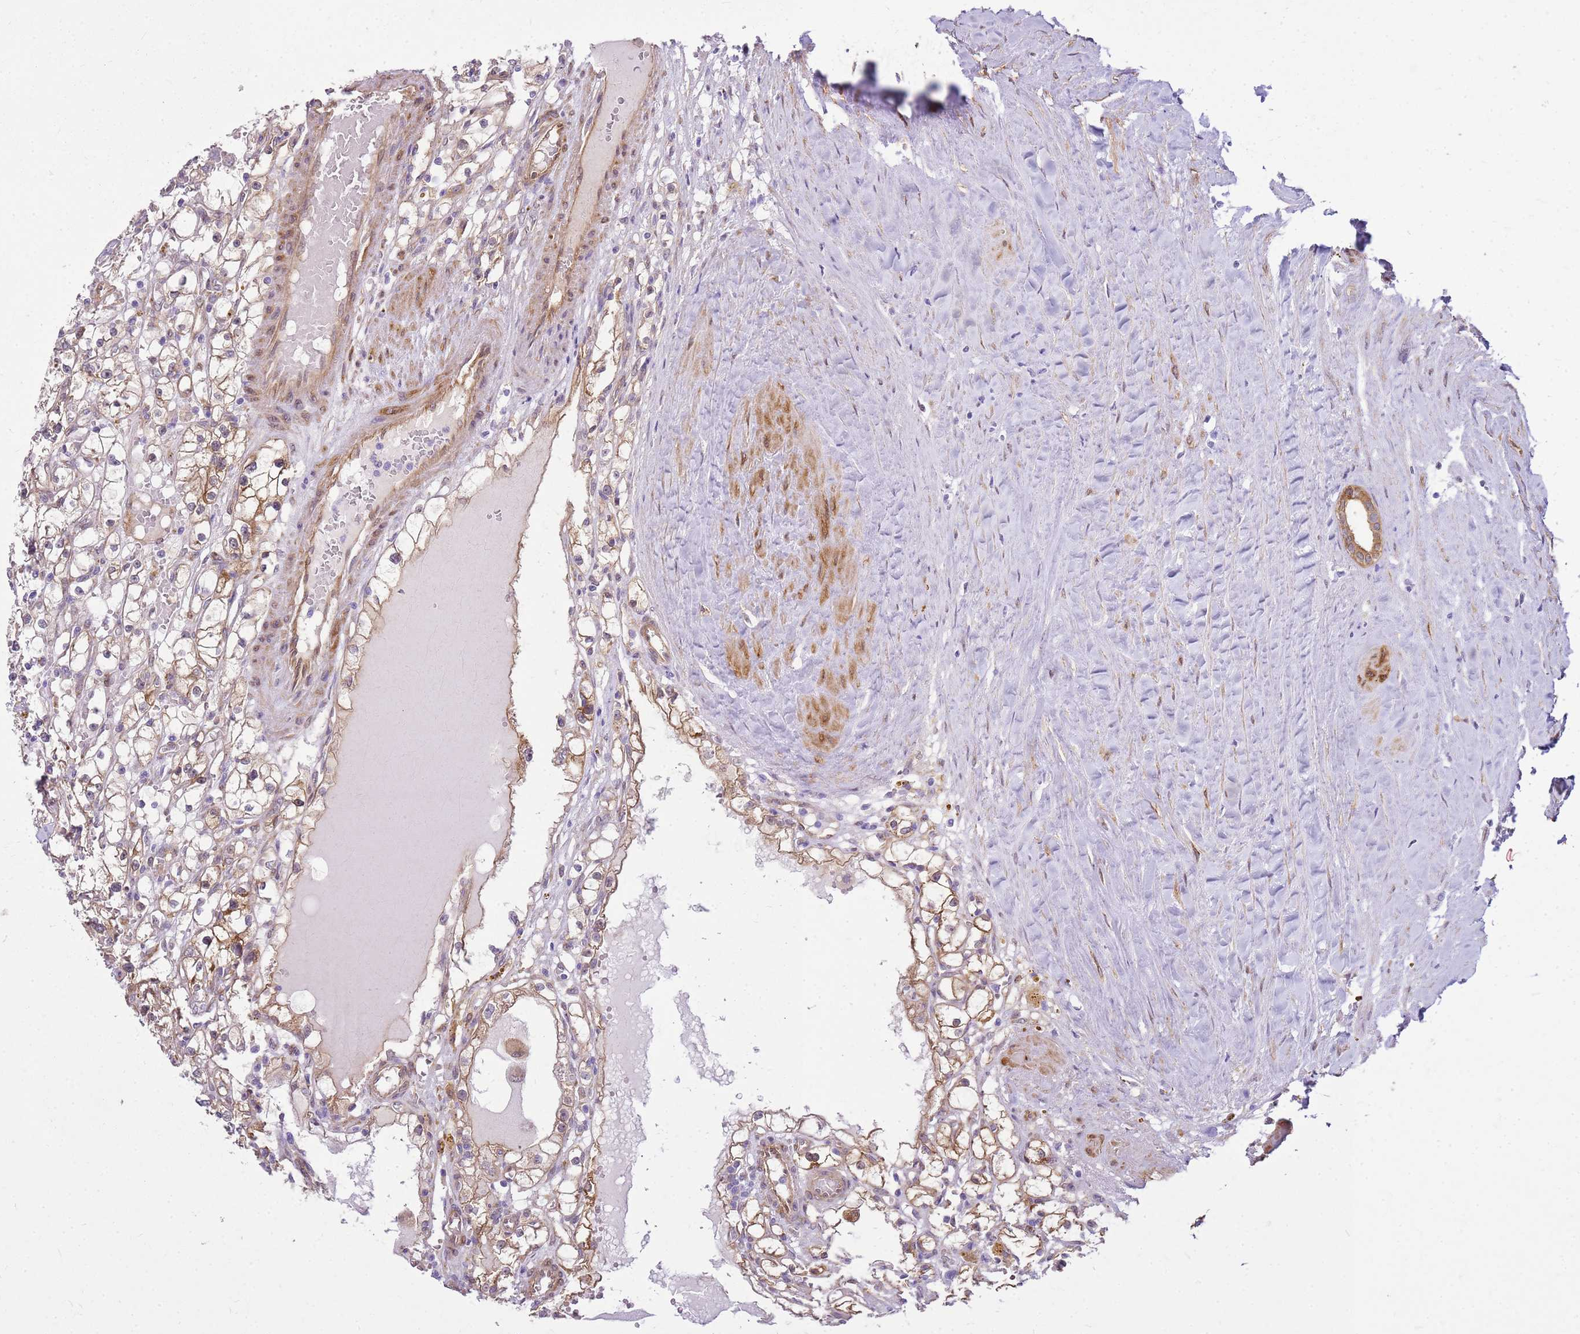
{"staining": {"intensity": "moderate", "quantity": ">75%", "location": "cytoplasmic/membranous"}, "tissue": "renal cancer", "cell_type": "Tumor cells", "image_type": "cancer", "snomed": [{"axis": "morphology", "description": "Adenocarcinoma, NOS"}, {"axis": "topography", "description": "Kidney"}], "caption": "A medium amount of moderate cytoplasmic/membranous expression is identified in about >75% of tumor cells in renal cancer (adenocarcinoma) tissue.", "gene": "HSPB1", "patient": {"sex": "male", "age": 56}}